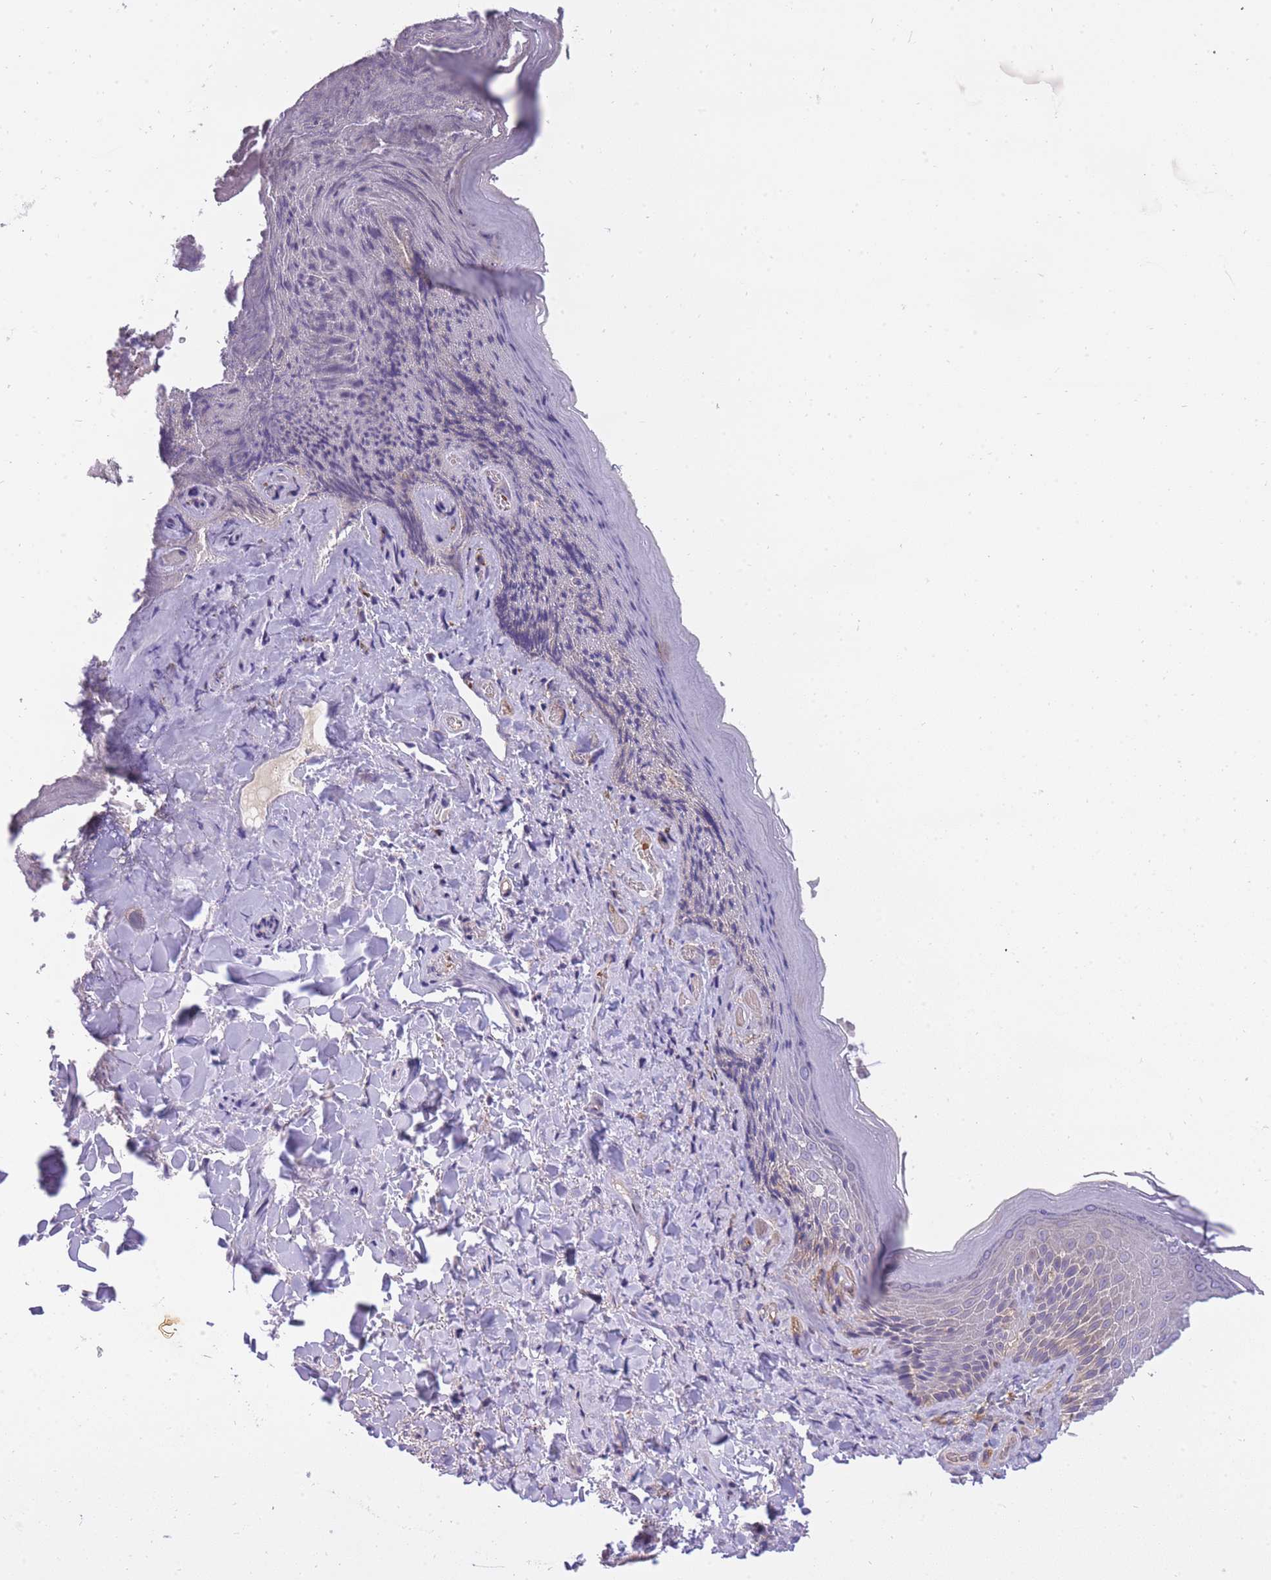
{"staining": {"intensity": "negative", "quantity": "none", "location": "none"}, "tissue": "skin", "cell_type": "Epidermal cells", "image_type": "normal", "snomed": [{"axis": "morphology", "description": "Normal tissue, NOS"}, {"axis": "topography", "description": "Anal"}], "caption": "Photomicrograph shows no significant protein staining in epidermal cells of normal skin.", "gene": "CRYGN", "patient": {"sex": "female", "age": 89}}